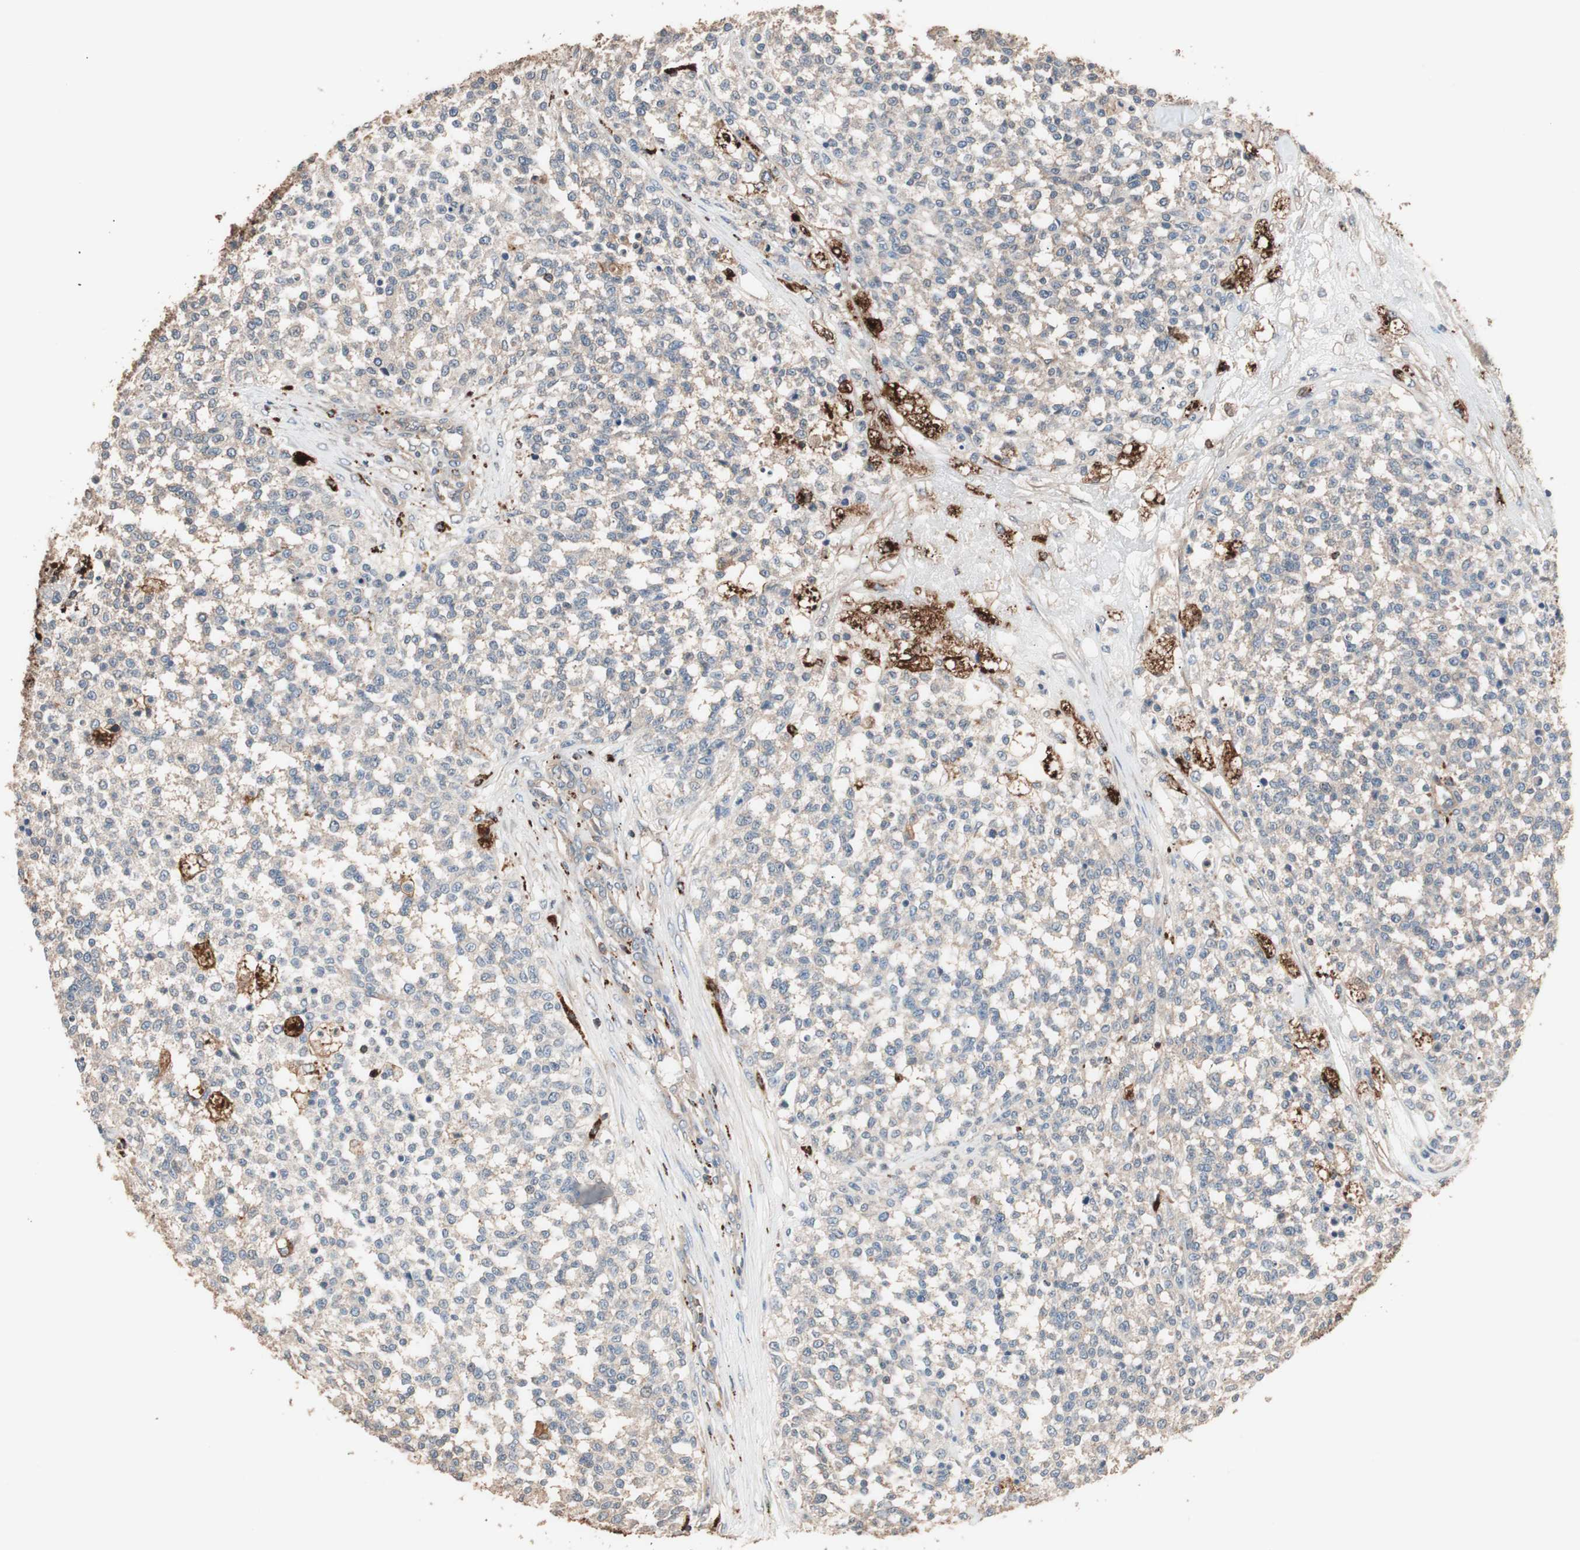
{"staining": {"intensity": "weak", "quantity": "25%-75%", "location": "cytoplasmic/membranous"}, "tissue": "testis cancer", "cell_type": "Tumor cells", "image_type": "cancer", "snomed": [{"axis": "morphology", "description": "Seminoma, NOS"}, {"axis": "topography", "description": "Testis"}], "caption": "Immunohistochemistry photomicrograph of neoplastic tissue: human seminoma (testis) stained using immunohistochemistry (IHC) exhibits low levels of weak protein expression localized specifically in the cytoplasmic/membranous of tumor cells, appearing as a cytoplasmic/membranous brown color.", "gene": "CCT3", "patient": {"sex": "male", "age": 59}}